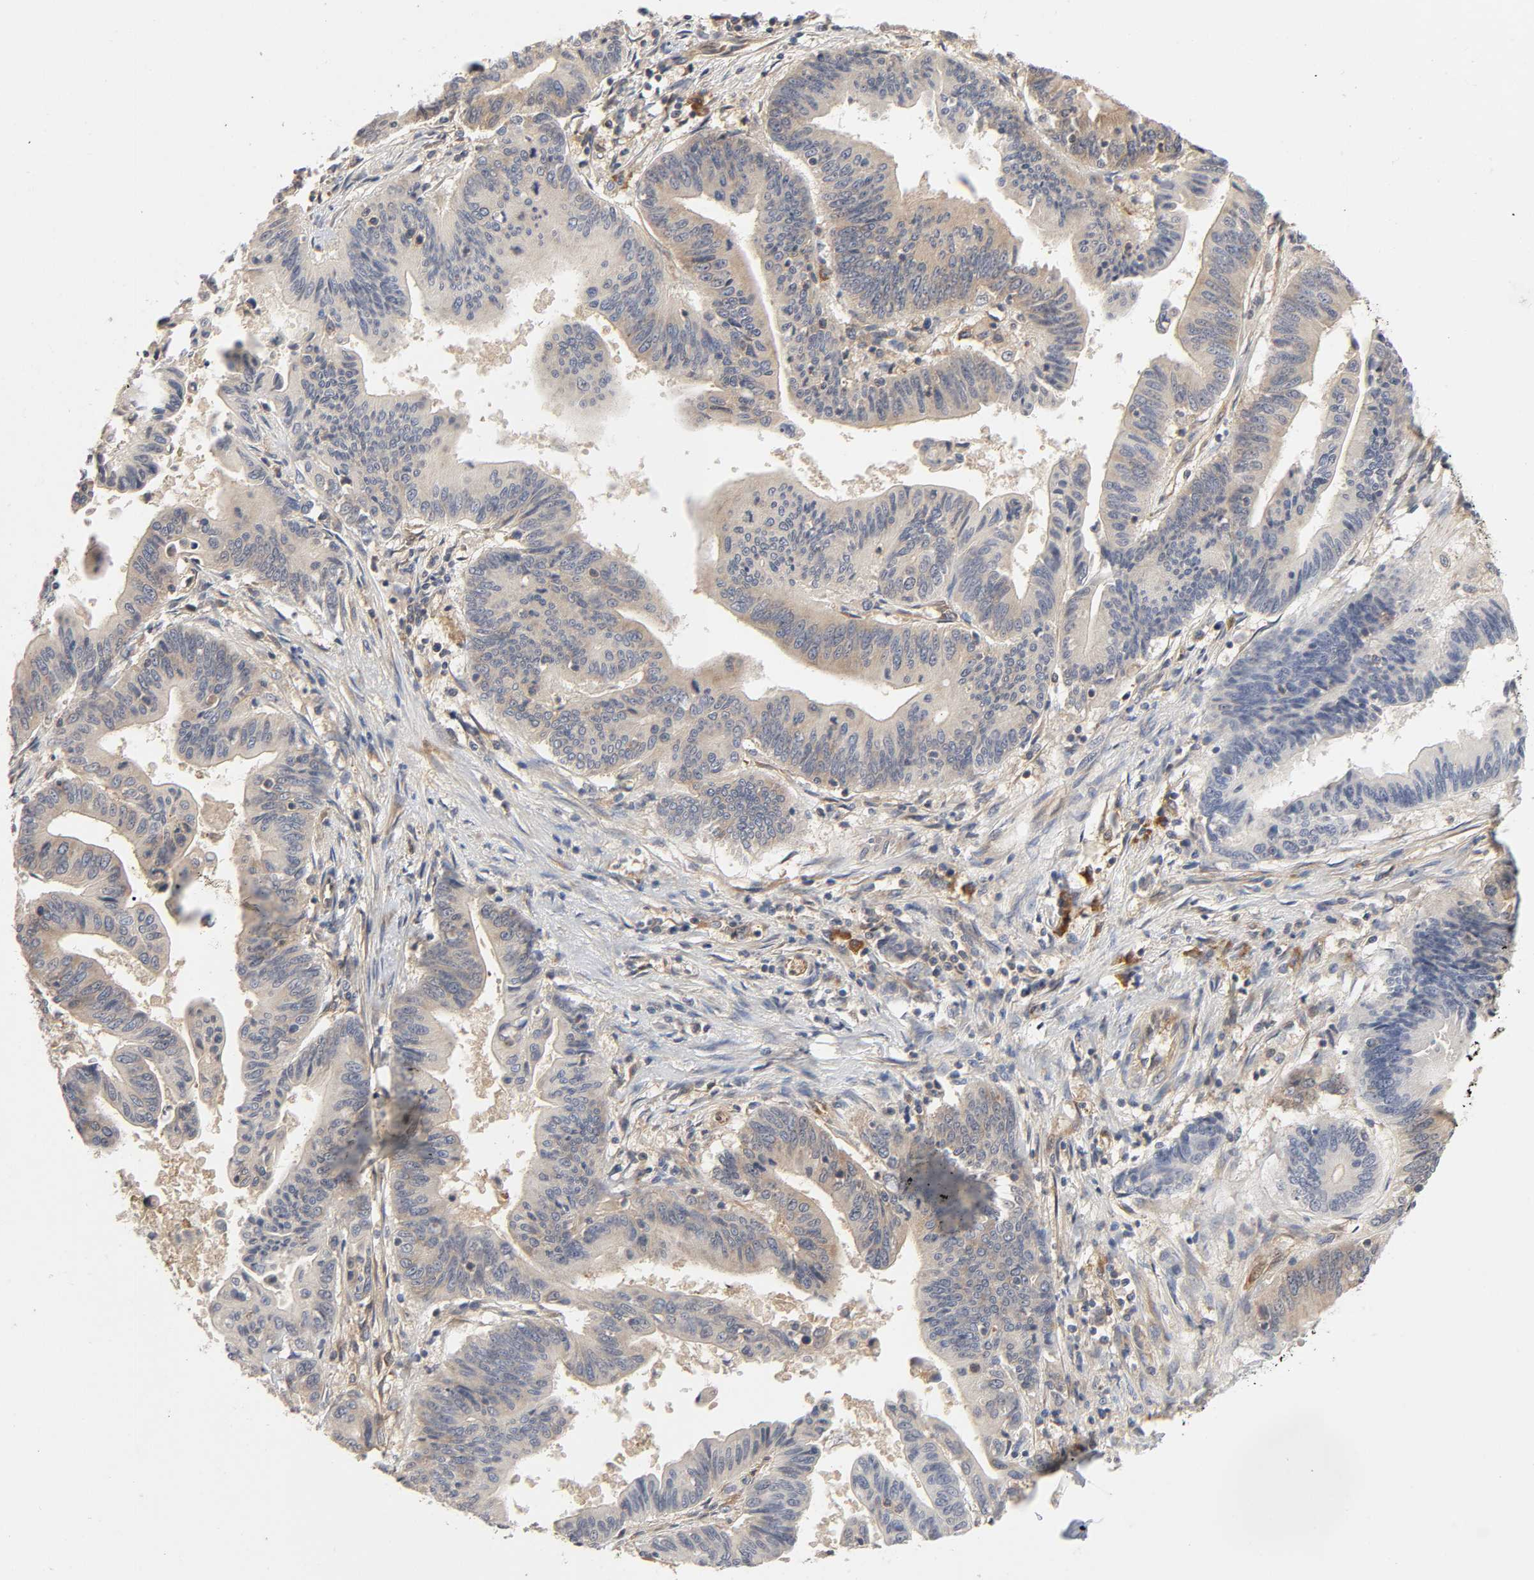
{"staining": {"intensity": "weak", "quantity": ">75%", "location": "cytoplasmic/membranous"}, "tissue": "pancreatic cancer", "cell_type": "Tumor cells", "image_type": "cancer", "snomed": [{"axis": "morphology", "description": "Adenocarcinoma, NOS"}, {"axis": "topography", "description": "Pancreas"}], "caption": "Immunohistochemistry (IHC) image of neoplastic tissue: adenocarcinoma (pancreatic) stained using IHC shows low levels of weak protein expression localized specifically in the cytoplasmic/membranous of tumor cells, appearing as a cytoplasmic/membranous brown color.", "gene": "SCHIP1", "patient": {"sex": "male", "age": 77}}